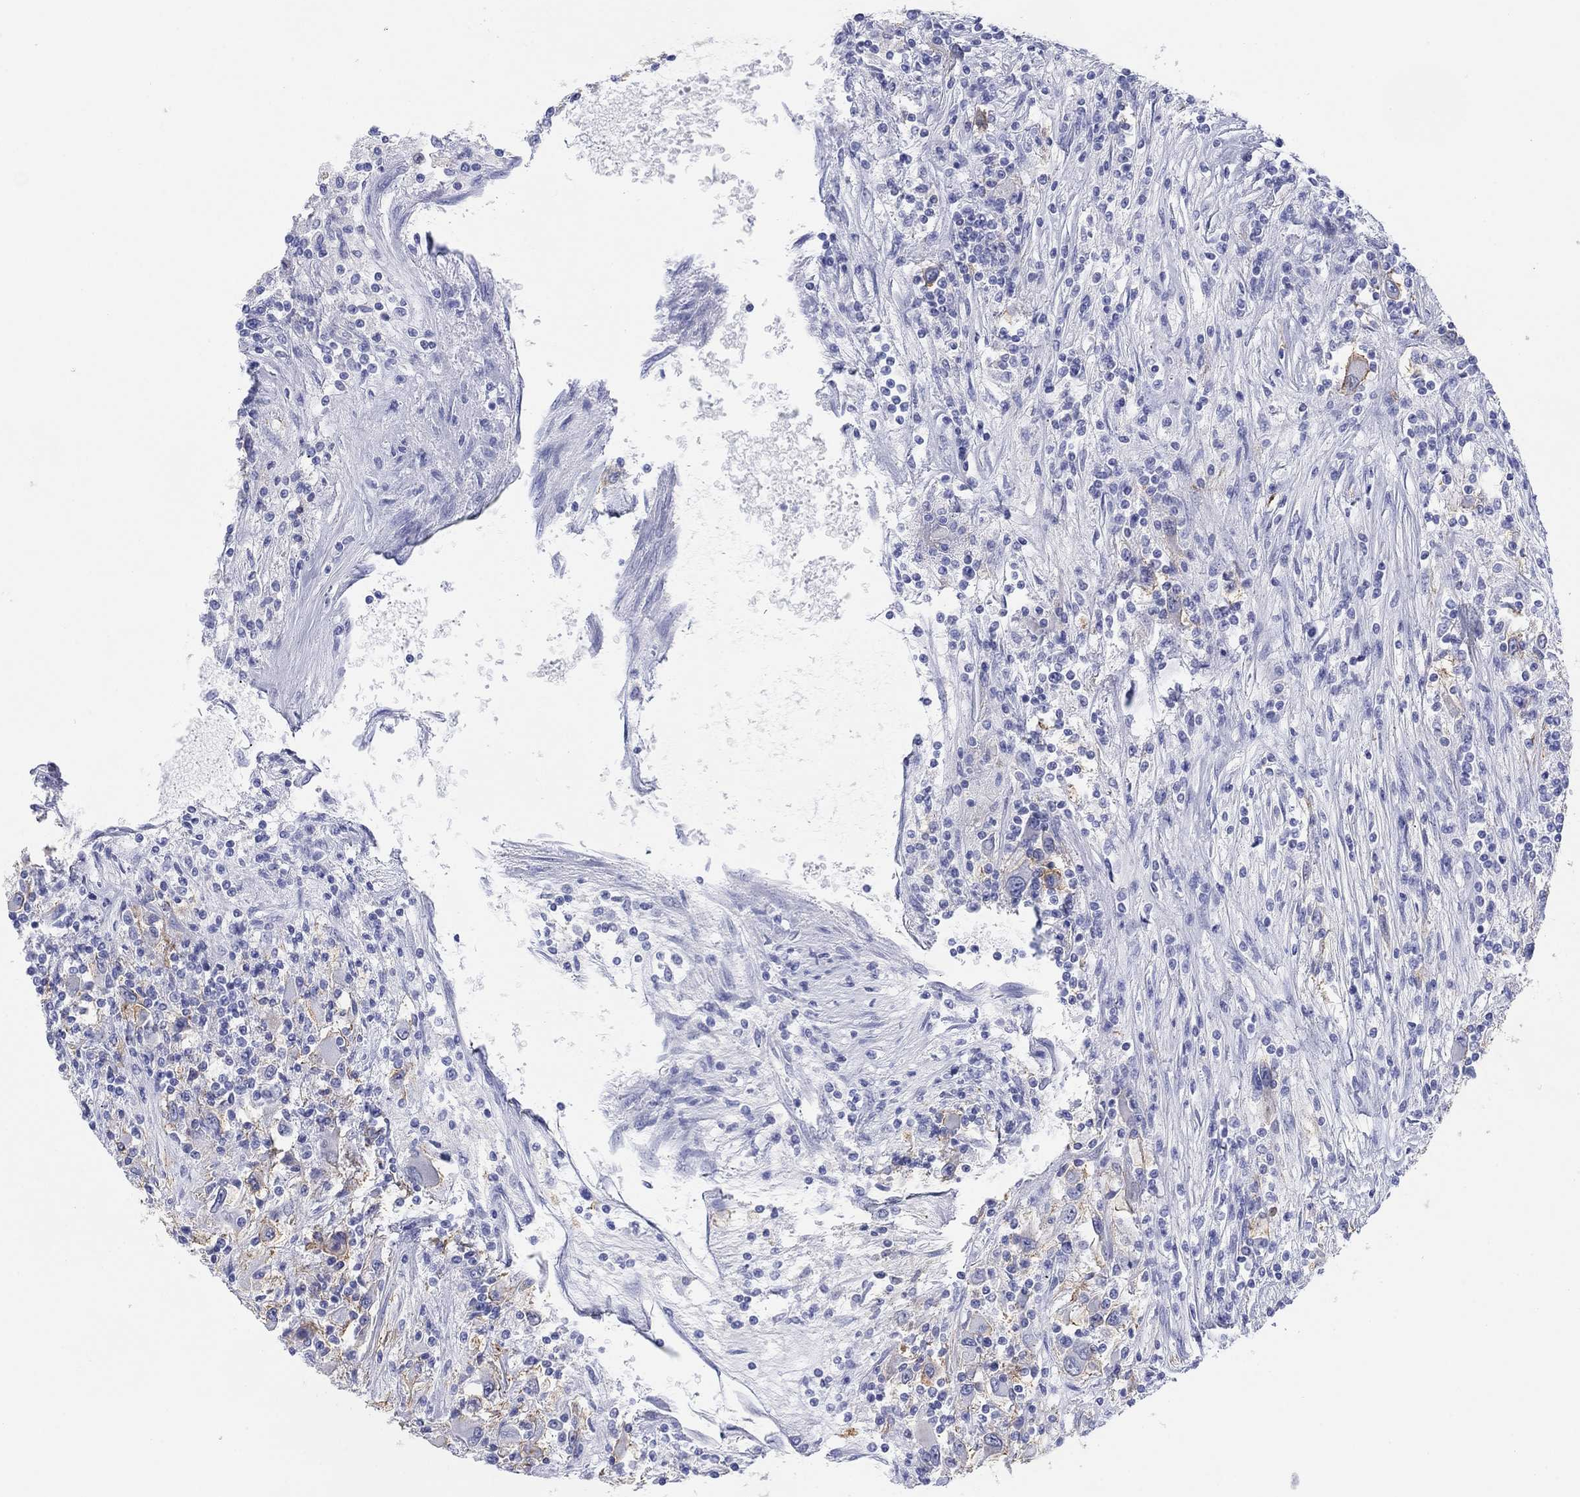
{"staining": {"intensity": "moderate", "quantity": "25%-75%", "location": "cytoplasmic/membranous"}, "tissue": "renal cancer", "cell_type": "Tumor cells", "image_type": "cancer", "snomed": [{"axis": "morphology", "description": "Adenocarcinoma, NOS"}, {"axis": "topography", "description": "Kidney"}], "caption": "Immunohistochemical staining of adenocarcinoma (renal) exhibits medium levels of moderate cytoplasmic/membranous staining in approximately 25%-75% of tumor cells. (DAB IHC, brown staining for protein, blue staining for nuclei).", "gene": "ATP1B1", "patient": {"sex": "female", "age": 67}}